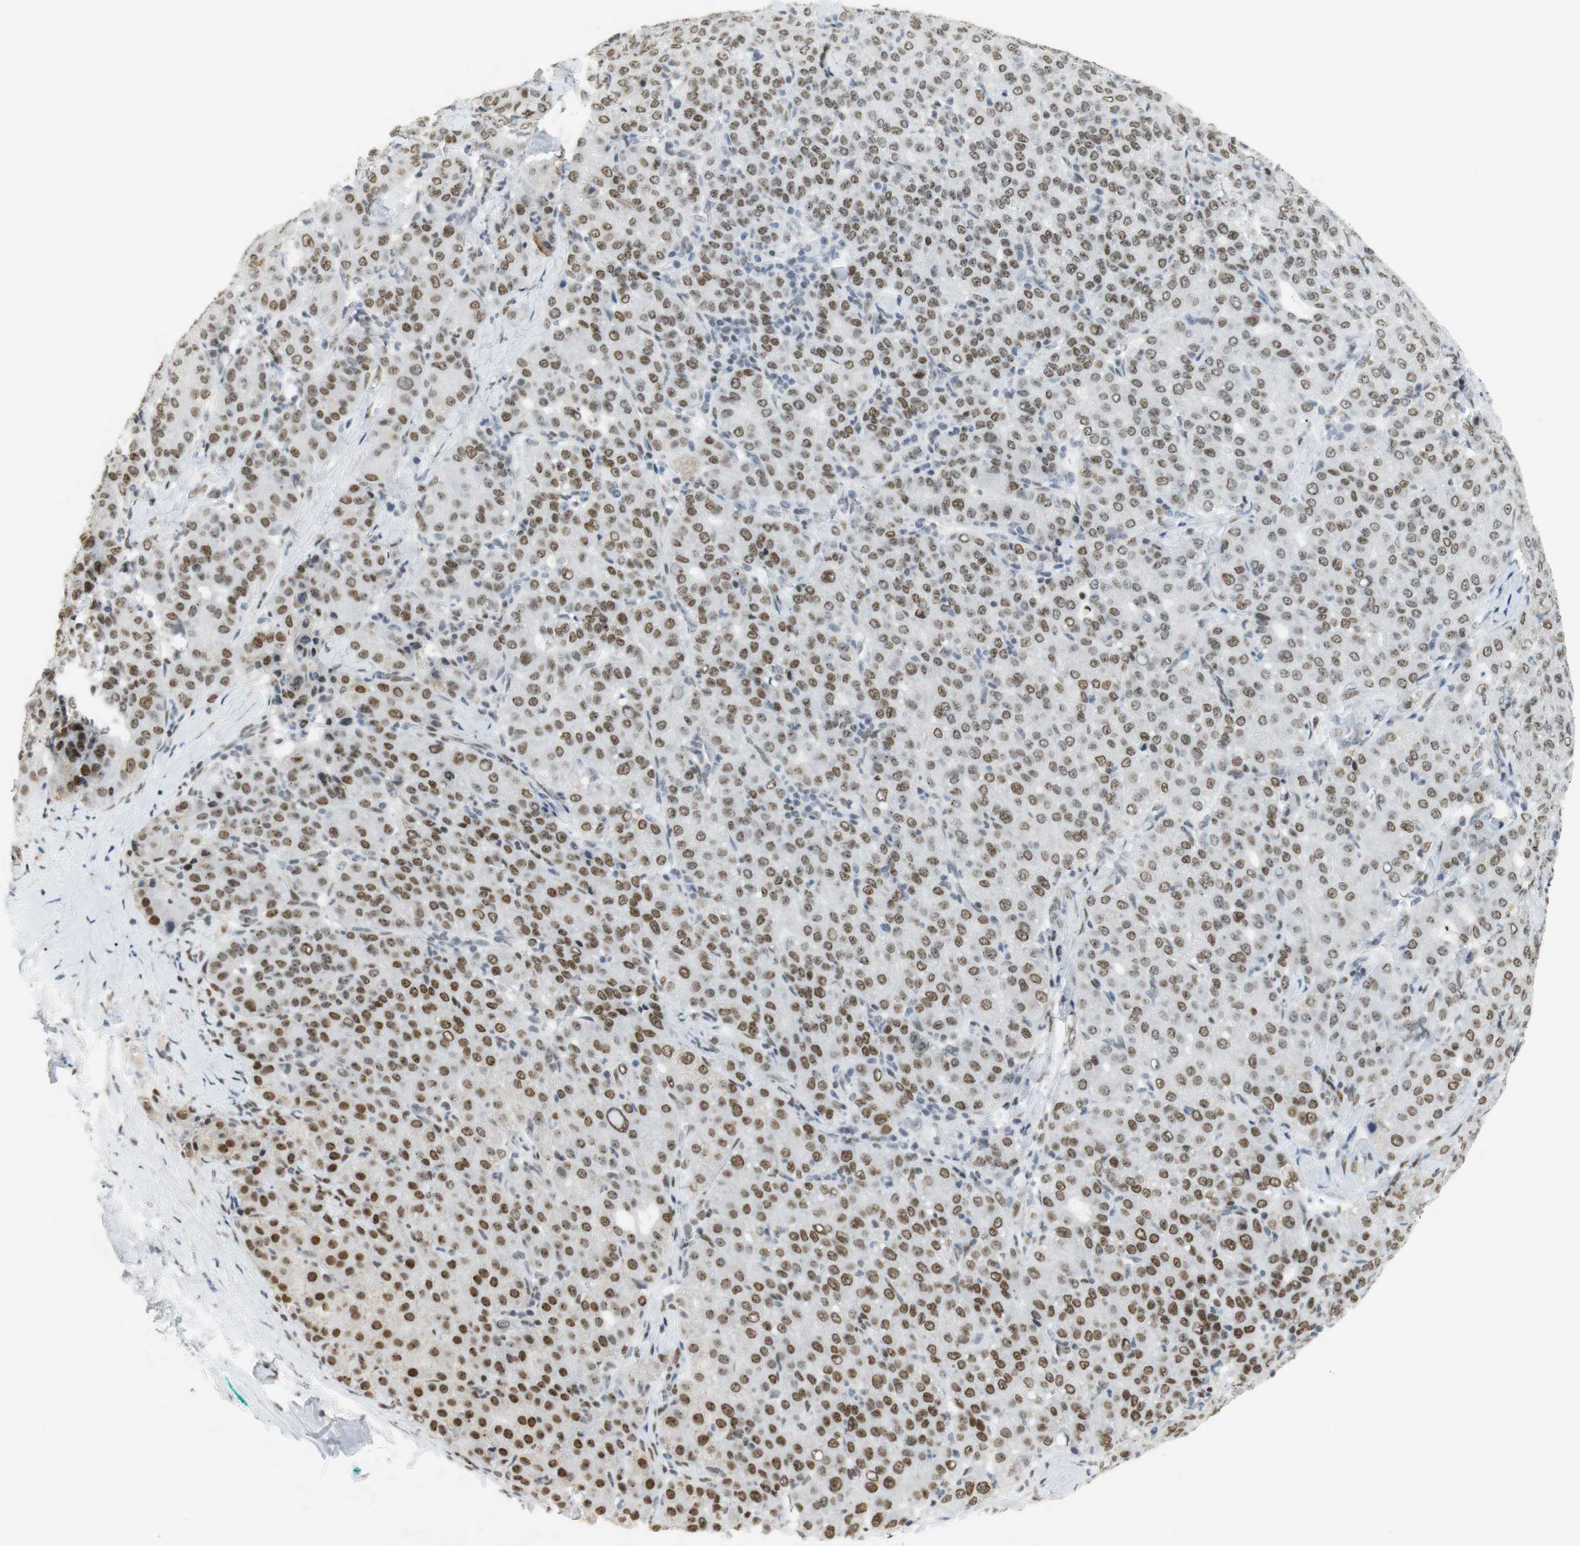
{"staining": {"intensity": "strong", "quantity": ">75%", "location": "nuclear"}, "tissue": "liver cancer", "cell_type": "Tumor cells", "image_type": "cancer", "snomed": [{"axis": "morphology", "description": "Carcinoma, Hepatocellular, NOS"}, {"axis": "topography", "description": "Liver"}], "caption": "Immunohistochemistry staining of liver hepatocellular carcinoma, which shows high levels of strong nuclear positivity in approximately >75% of tumor cells indicating strong nuclear protein staining. The staining was performed using DAB (brown) for protein detection and nuclei were counterstained in hematoxylin (blue).", "gene": "BMI1", "patient": {"sex": "male", "age": 65}}